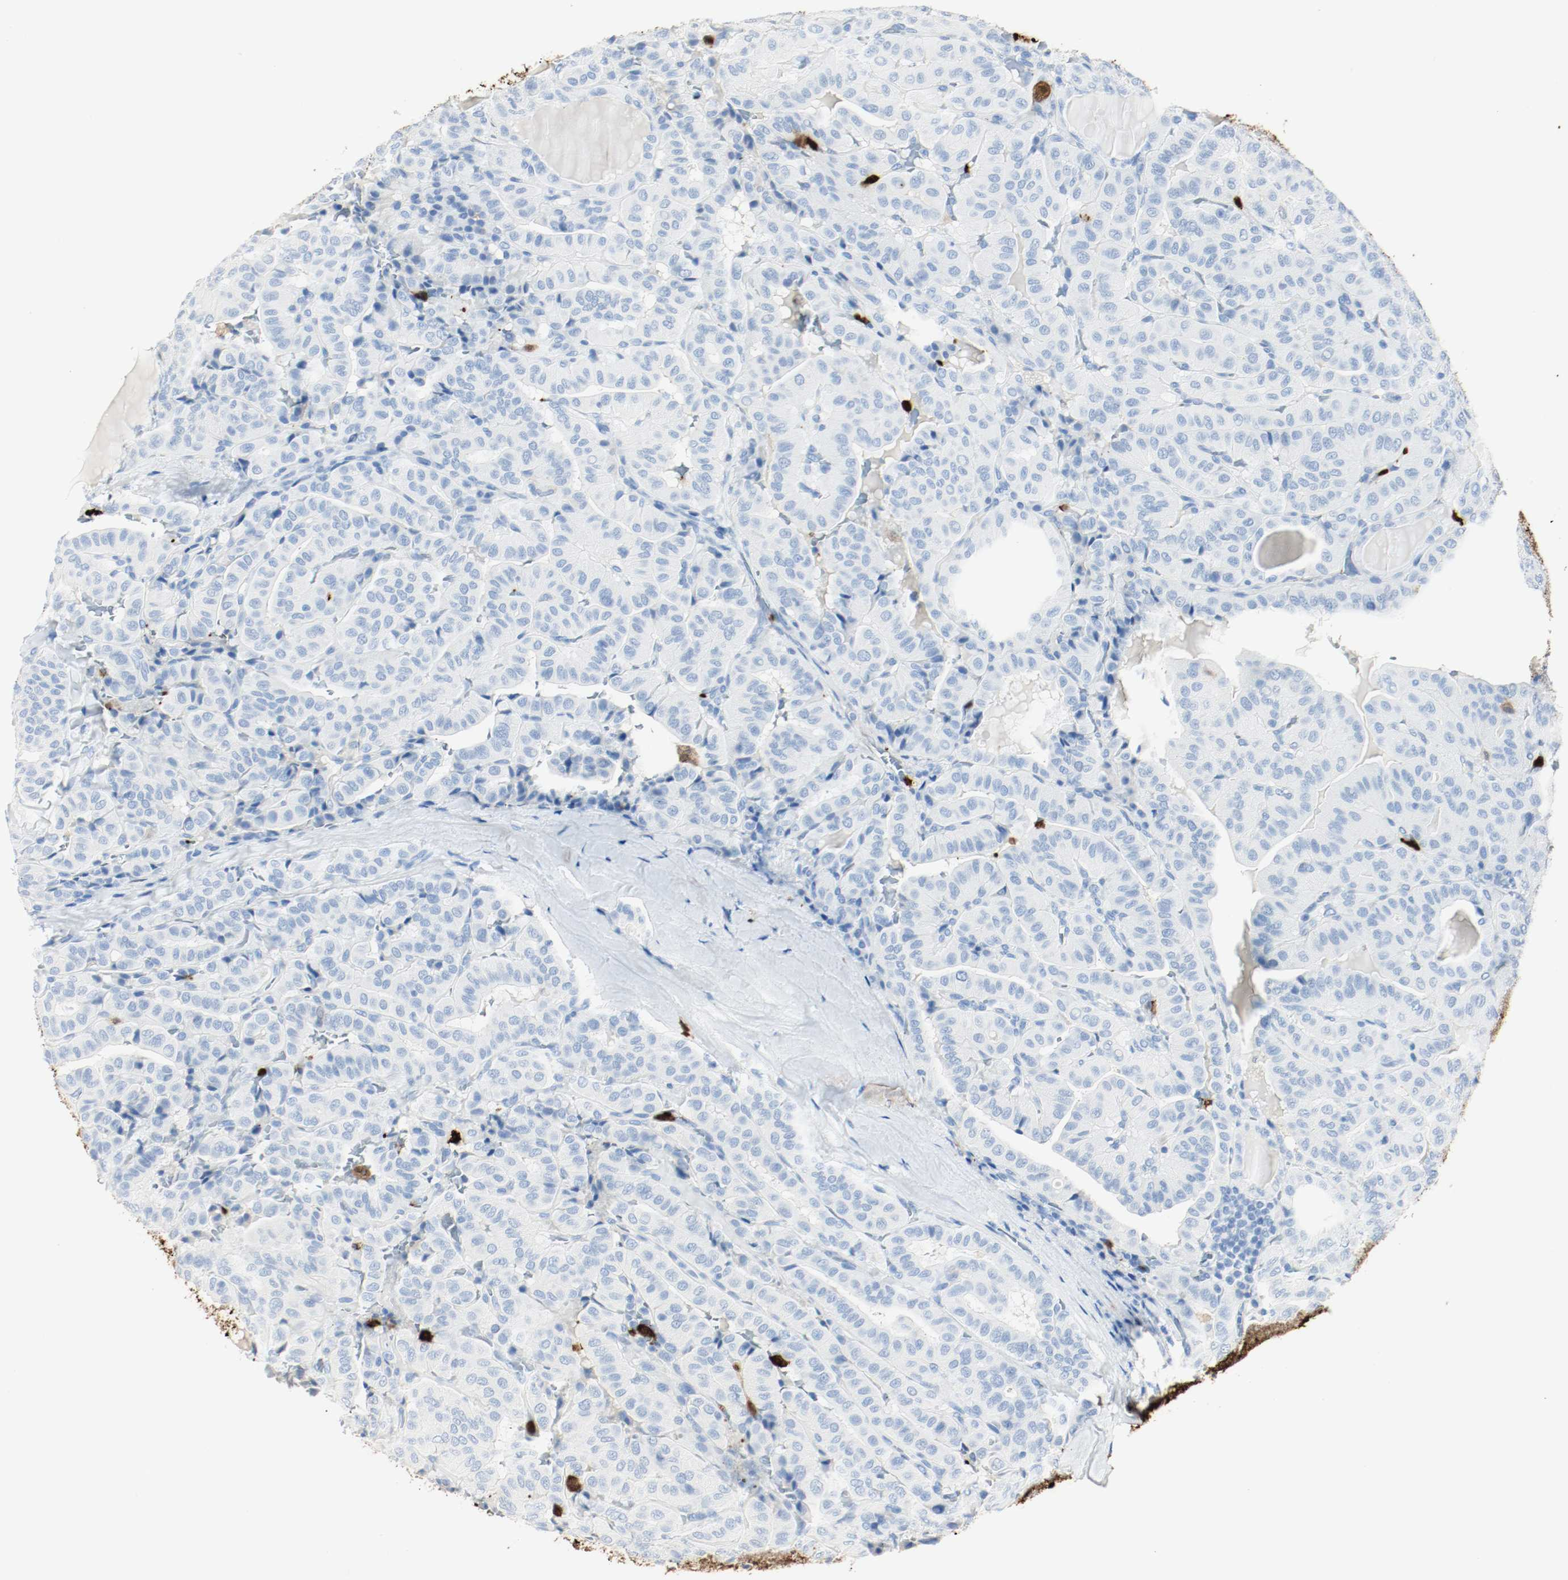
{"staining": {"intensity": "negative", "quantity": "none", "location": "none"}, "tissue": "thyroid cancer", "cell_type": "Tumor cells", "image_type": "cancer", "snomed": [{"axis": "morphology", "description": "Papillary adenocarcinoma, NOS"}, {"axis": "topography", "description": "Thyroid gland"}], "caption": "Immunohistochemistry (IHC) histopathology image of neoplastic tissue: thyroid cancer stained with DAB exhibits no significant protein positivity in tumor cells. The staining was performed using DAB to visualize the protein expression in brown, while the nuclei were stained in blue with hematoxylin (Magnification: 20x).", "gene": "S100A9", "patient": {"sex": "male", "age": 77}}